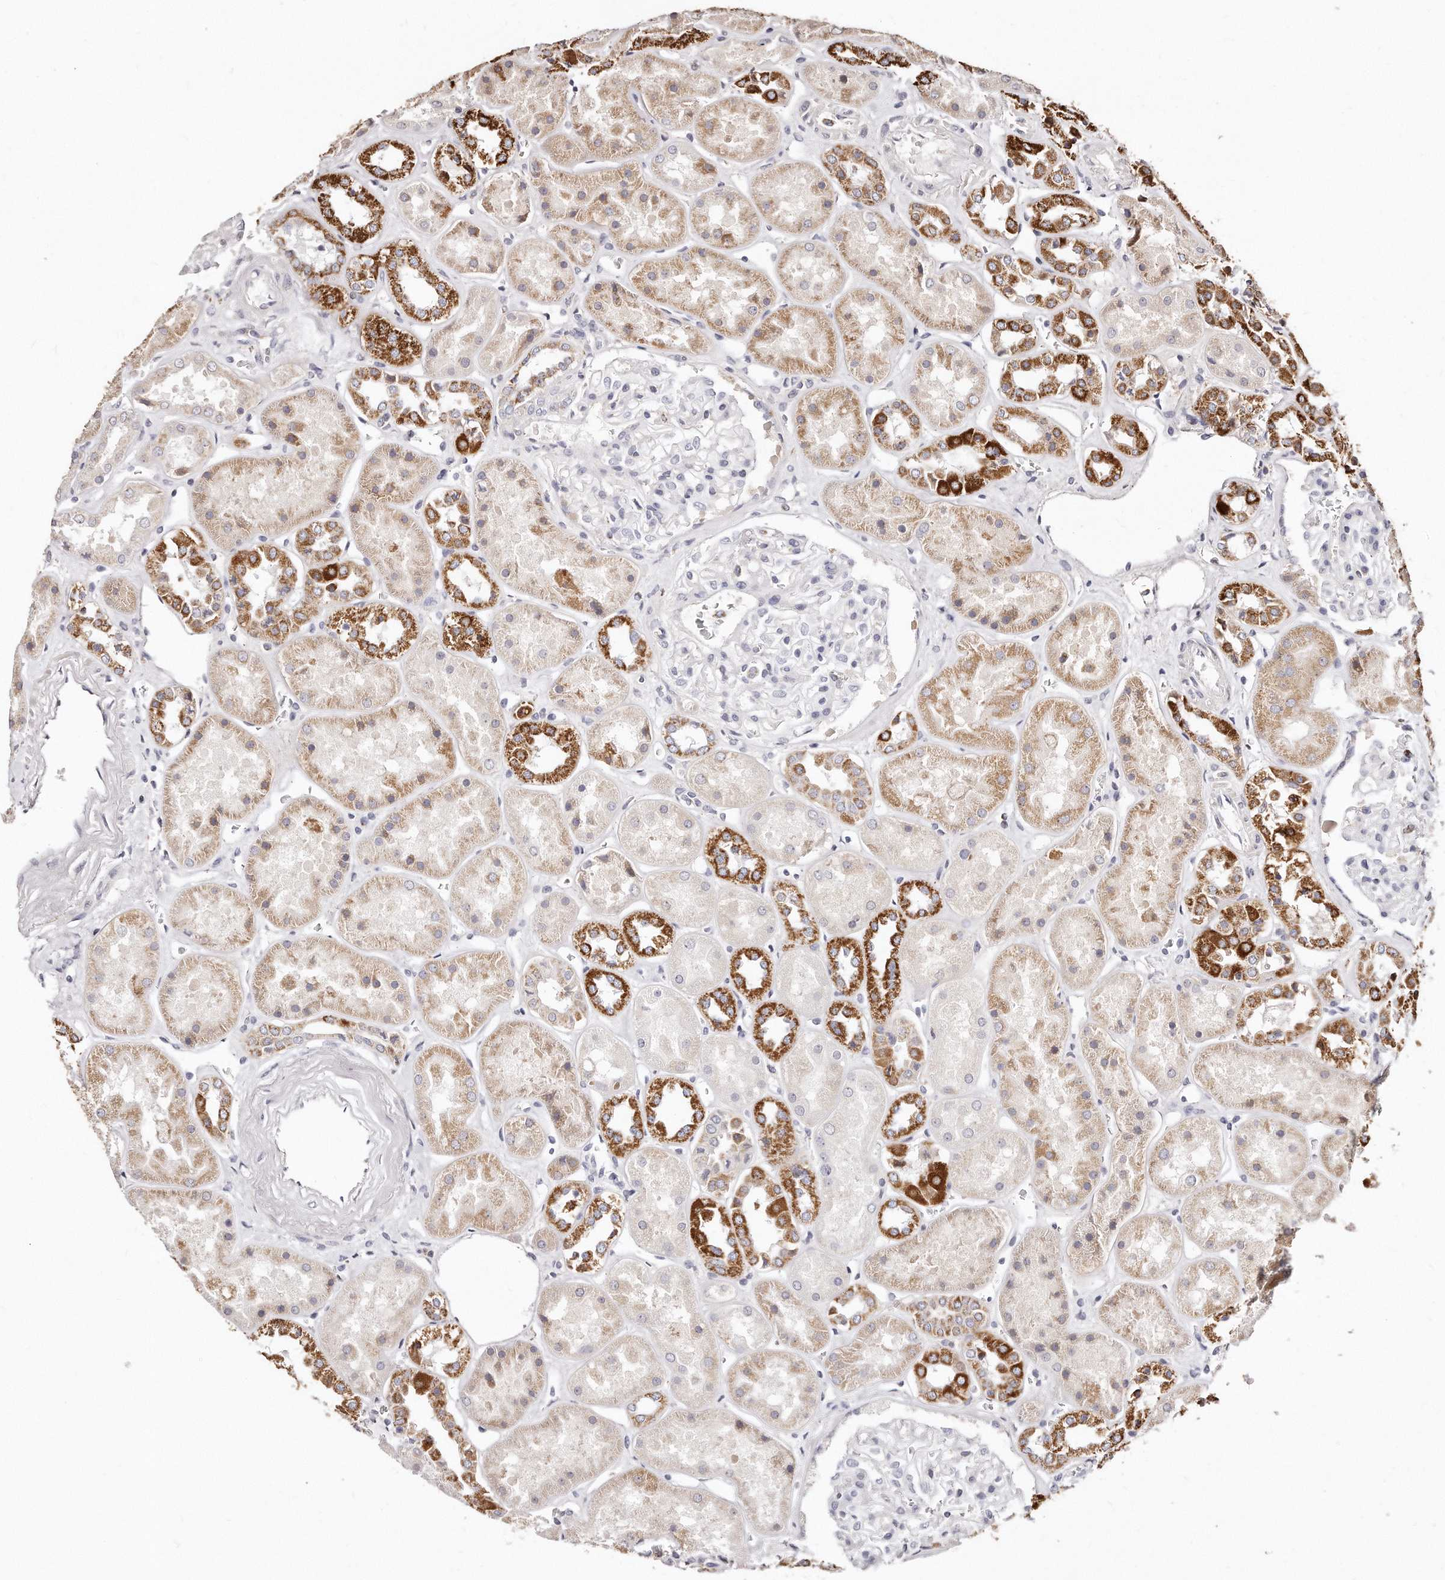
{"staining": {"intensity": "negative", "quantity": "none", "location": "none"}, "tissue": "kidney", "cell_type": "Cells in glomeruli", "image_type": "normal", "snomed": [{"axis": "morphology", "description": "Normal tissue, NOS"}, {"axis": "topography", "description": "Kidney"}], "caption": "IHC image of unremarkable kidney: human kidney stained with DAB (3,3'-diaminobenzidine) shows no significant protein staining in cells in glomeruli. (Brightfield microscopy of DAB immunohistochemistry at high magnification).", "gene": "RTKN", "patient": {"sex": "male", "age": 70}}